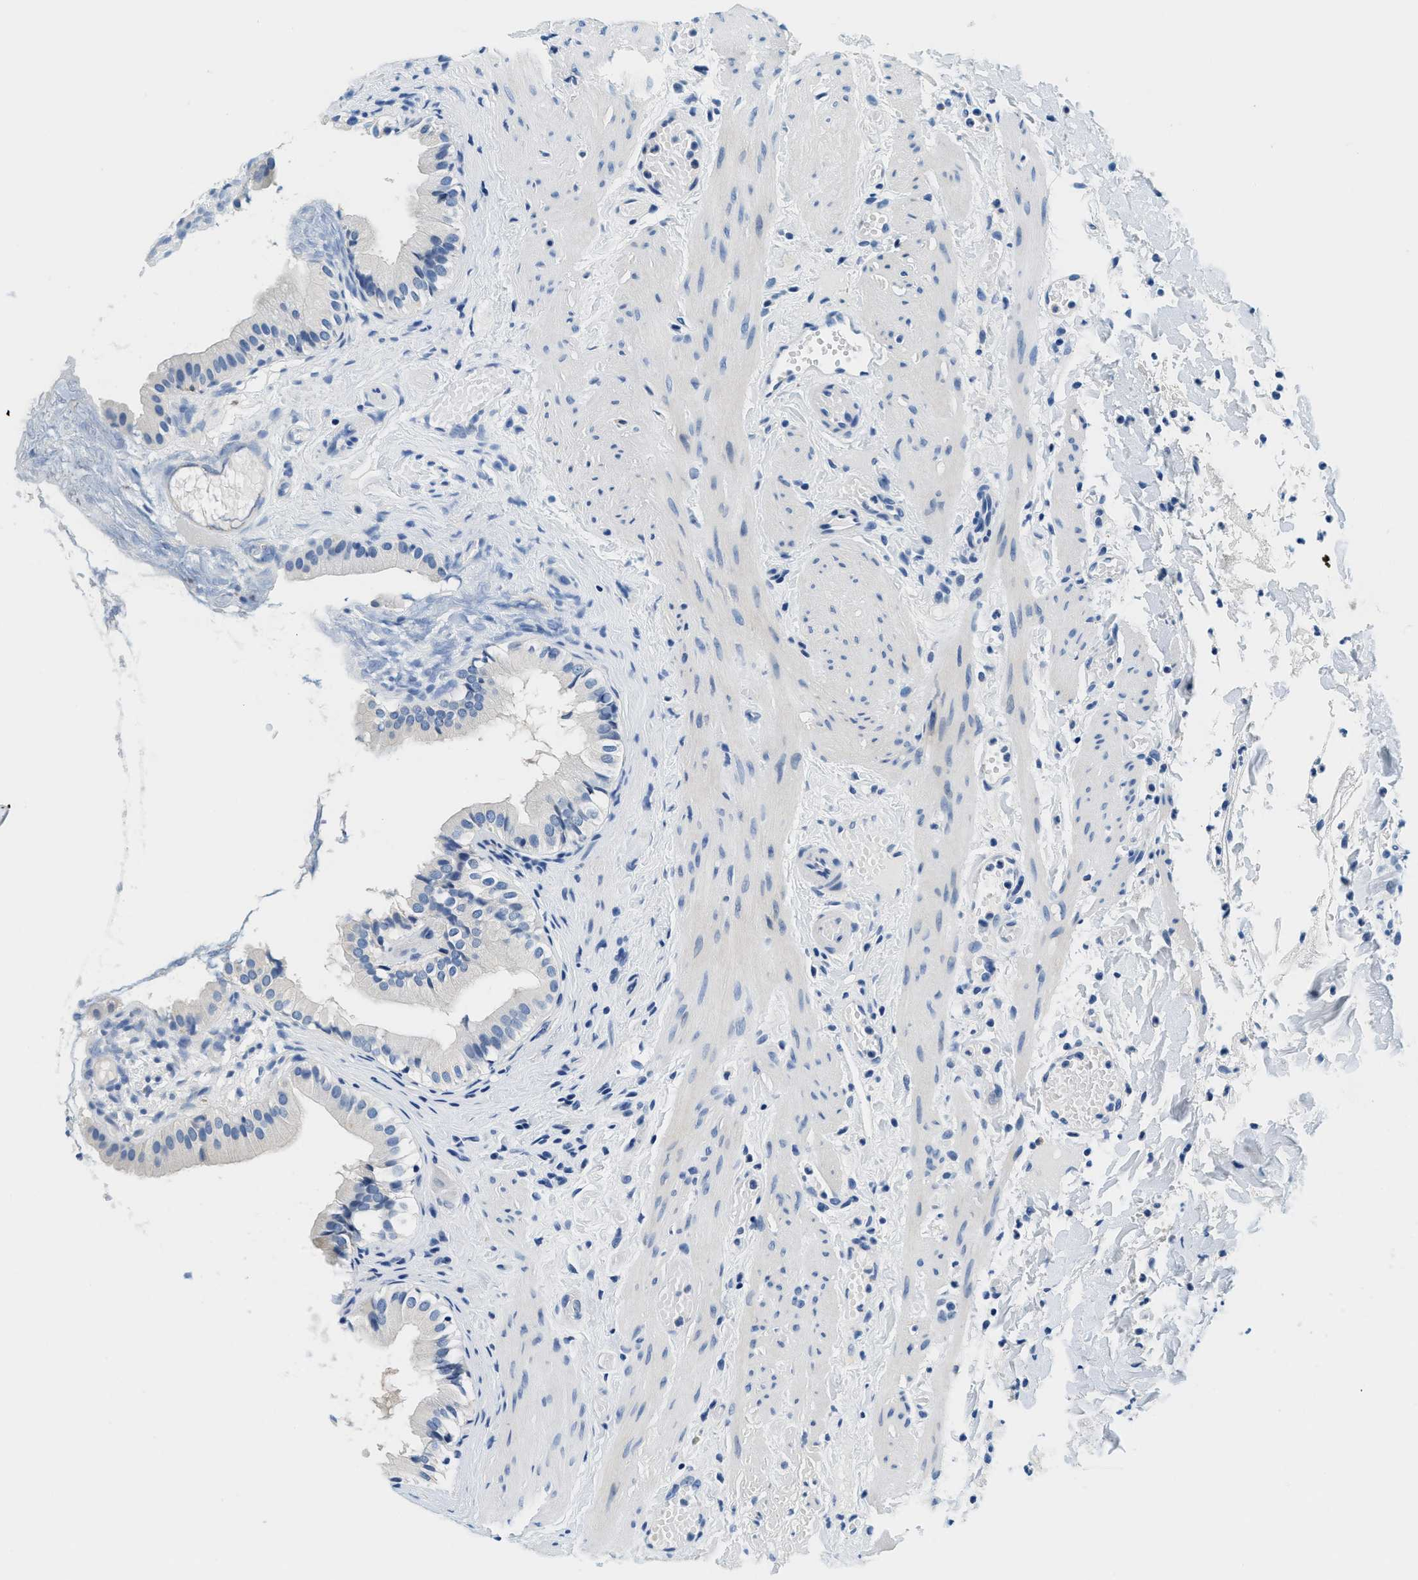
{"staining": {"intensity": "negative", "quantity": "none", "location": "none"}, "tissue": "gallbladder", "cell_type": "Glandular cells", "image_type": "normal", "snomed": [{"axis": "morphology", "description": "Normal tissue, NOS"}, {"axis": "topography", "description": "Gallbladder"}], "caption": "DAB immunohistochemical staining of benign gallbladder demonstrates no significant expression in glandular cells. (Stains: DAB IHC with hematoxylin counter stain, Microscopy: brightfield microscopy at high magnification).", "gene": "GSTM3", "patient": {"sex": "female", "age": 26}}